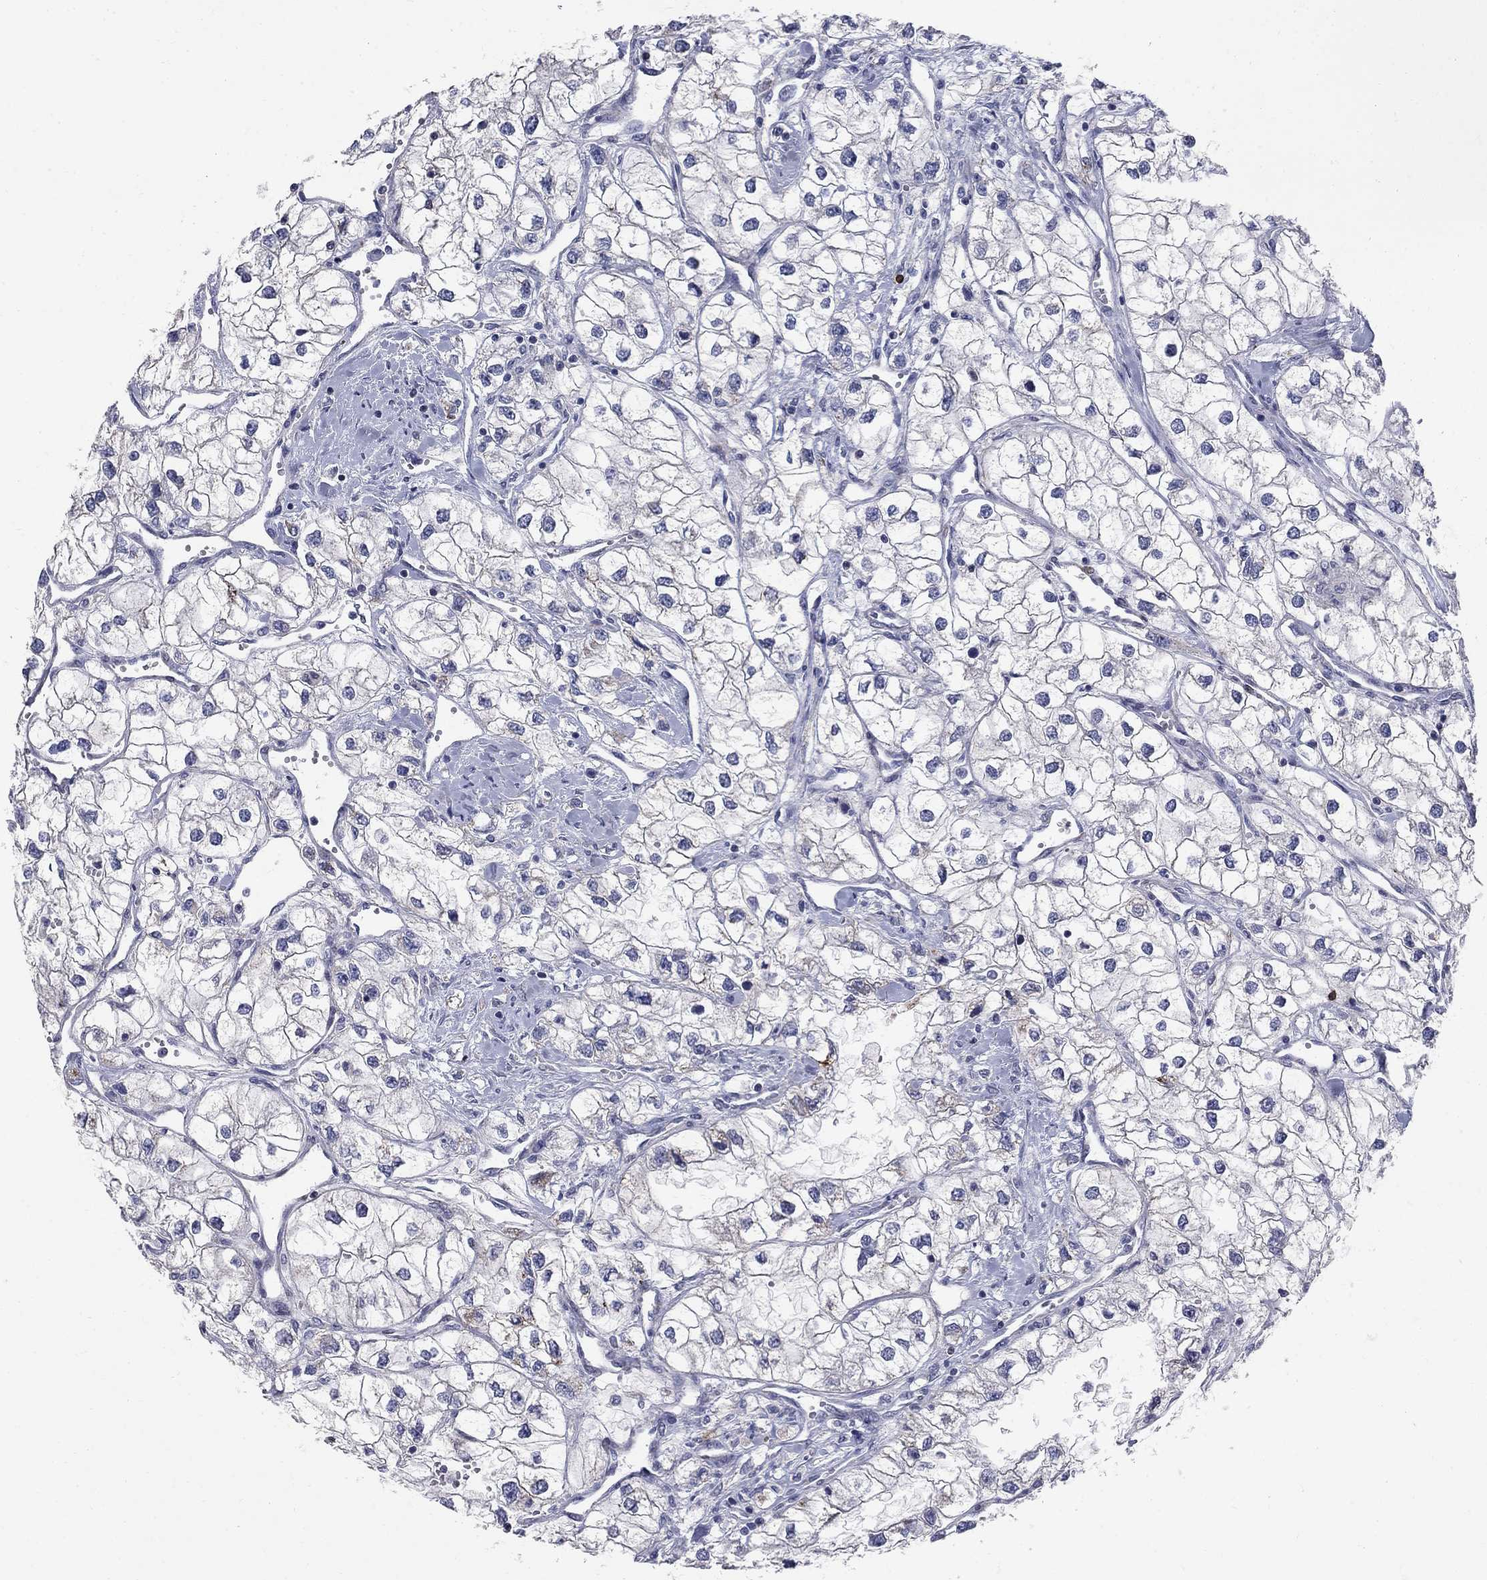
{"staining": {"intensity": "negative", "quantity": "none", "location": "none"}, "tissue": "renal cancer", "cell_type": "Tumor cells", "image_type": "cancer", "snomed": [{"axis": "morphology", "description": "Adenocarcinoma, NOS"}, {"axis": "topography", "description": "Kidney"}], "caption": "Immunohistochemistry (IHC) histopathology image of human renal cancer stained for a protein (brown), which shows no expression in tumor cells. (DAB immunohistochemistry (IHC), high magnification).", "gene": "NTRK2", "patient": {"sex": "male", "age": 59}}